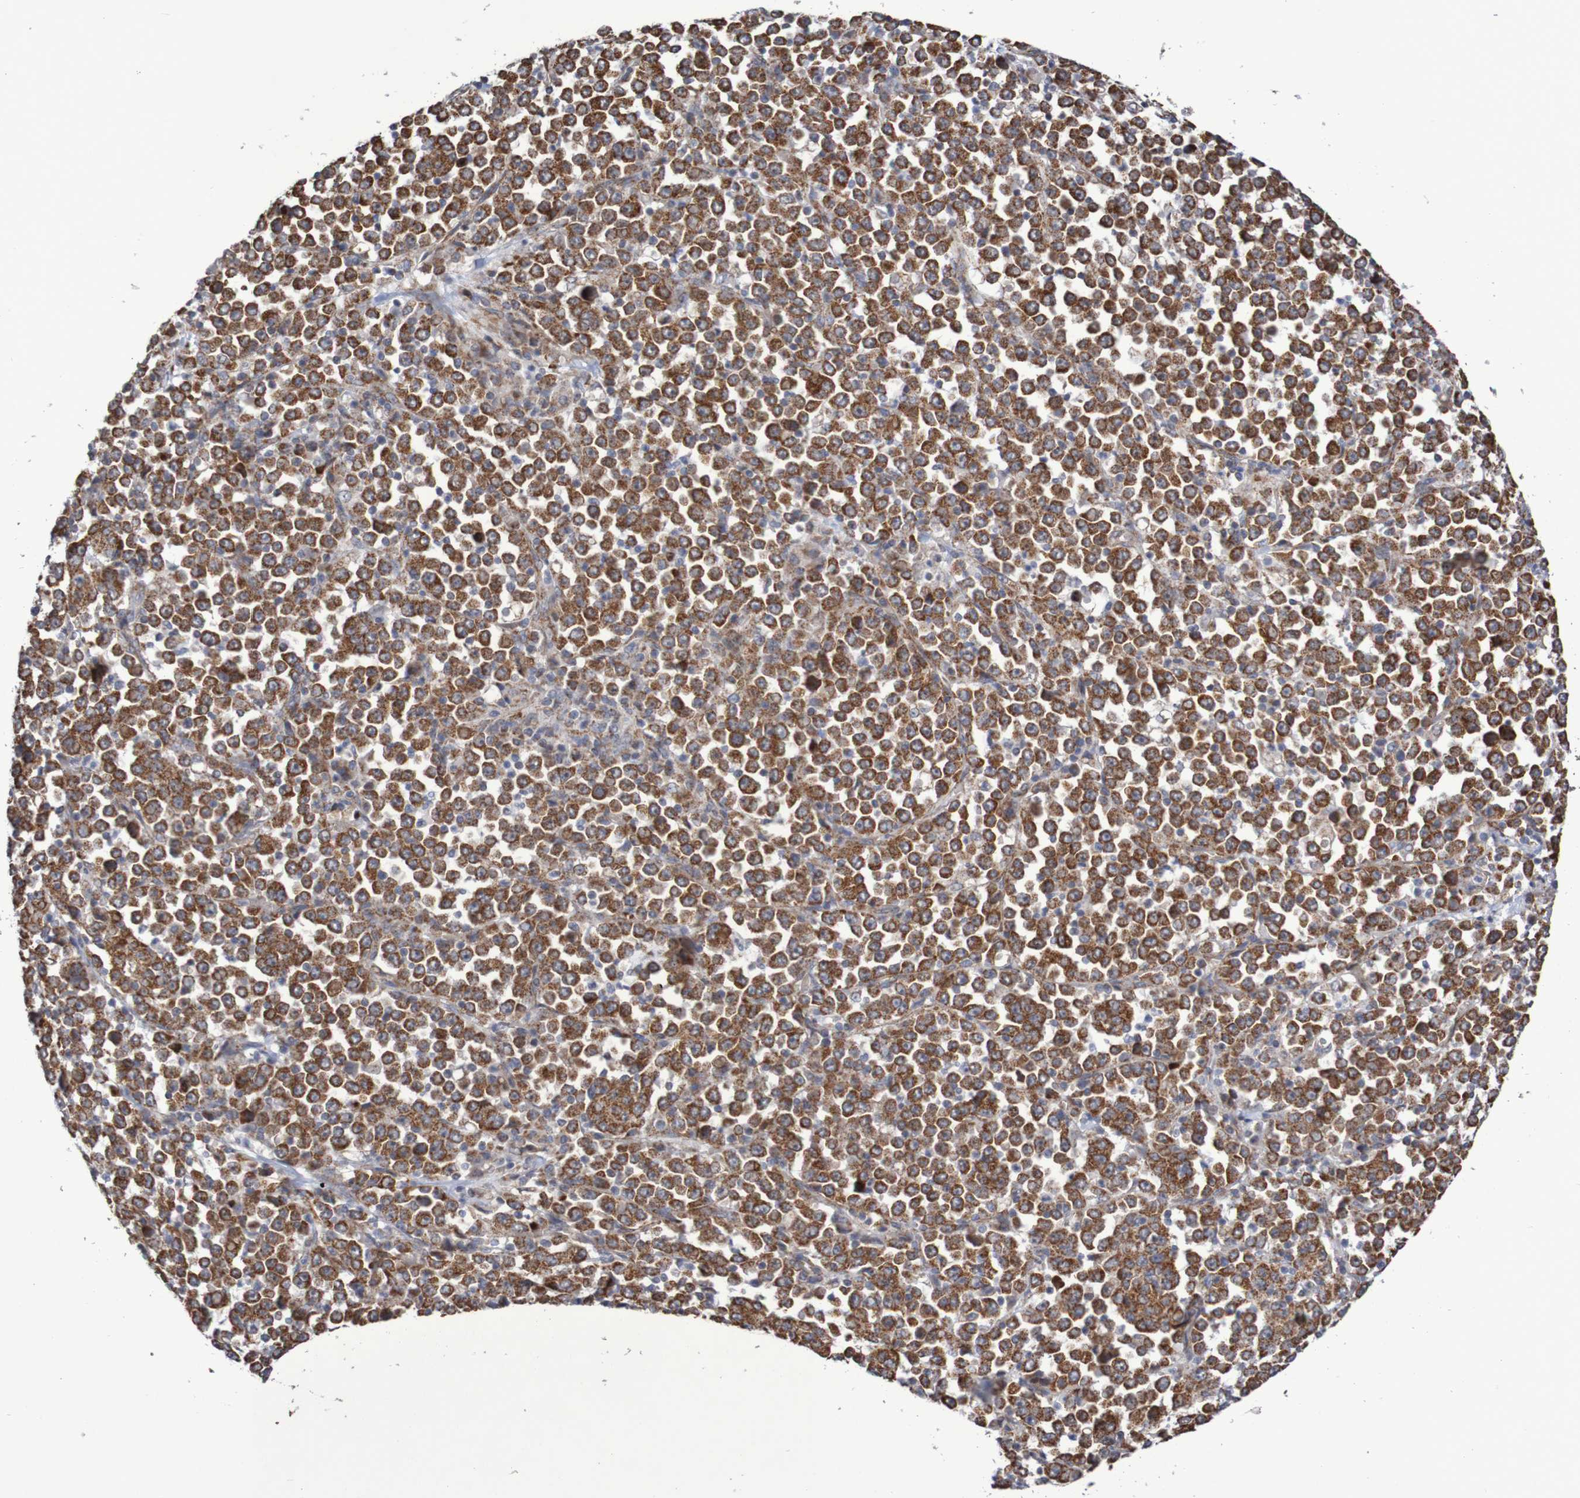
{"staining": {"intensity": "strong", "quantity": ">75%", "location": "cytoplasmic/membranous"}, "tissue": "stomach cancer", "cell_type": "Tumor cells", "image_type": "cancer", "snomed": [{"axis": "morphology", "description": "Normal tissue, NOS"}, {"axis": "morphology", "description": "Adenocarcinoma, NOS"}, {"axis": "topography", "description": "Stomach, upper"}, {"axis": "topography", "description": "Stomach"}], "caption": "IHC photomicrograph of human stomach cancer (adenocarcinoma) stained for a protein (brown), which shows high levels of strong cytoplasmic/membranous positivity in about >75% of tumor cells.", "gene": "DVL1", "patient": {"sex": "male", "age": 59}}